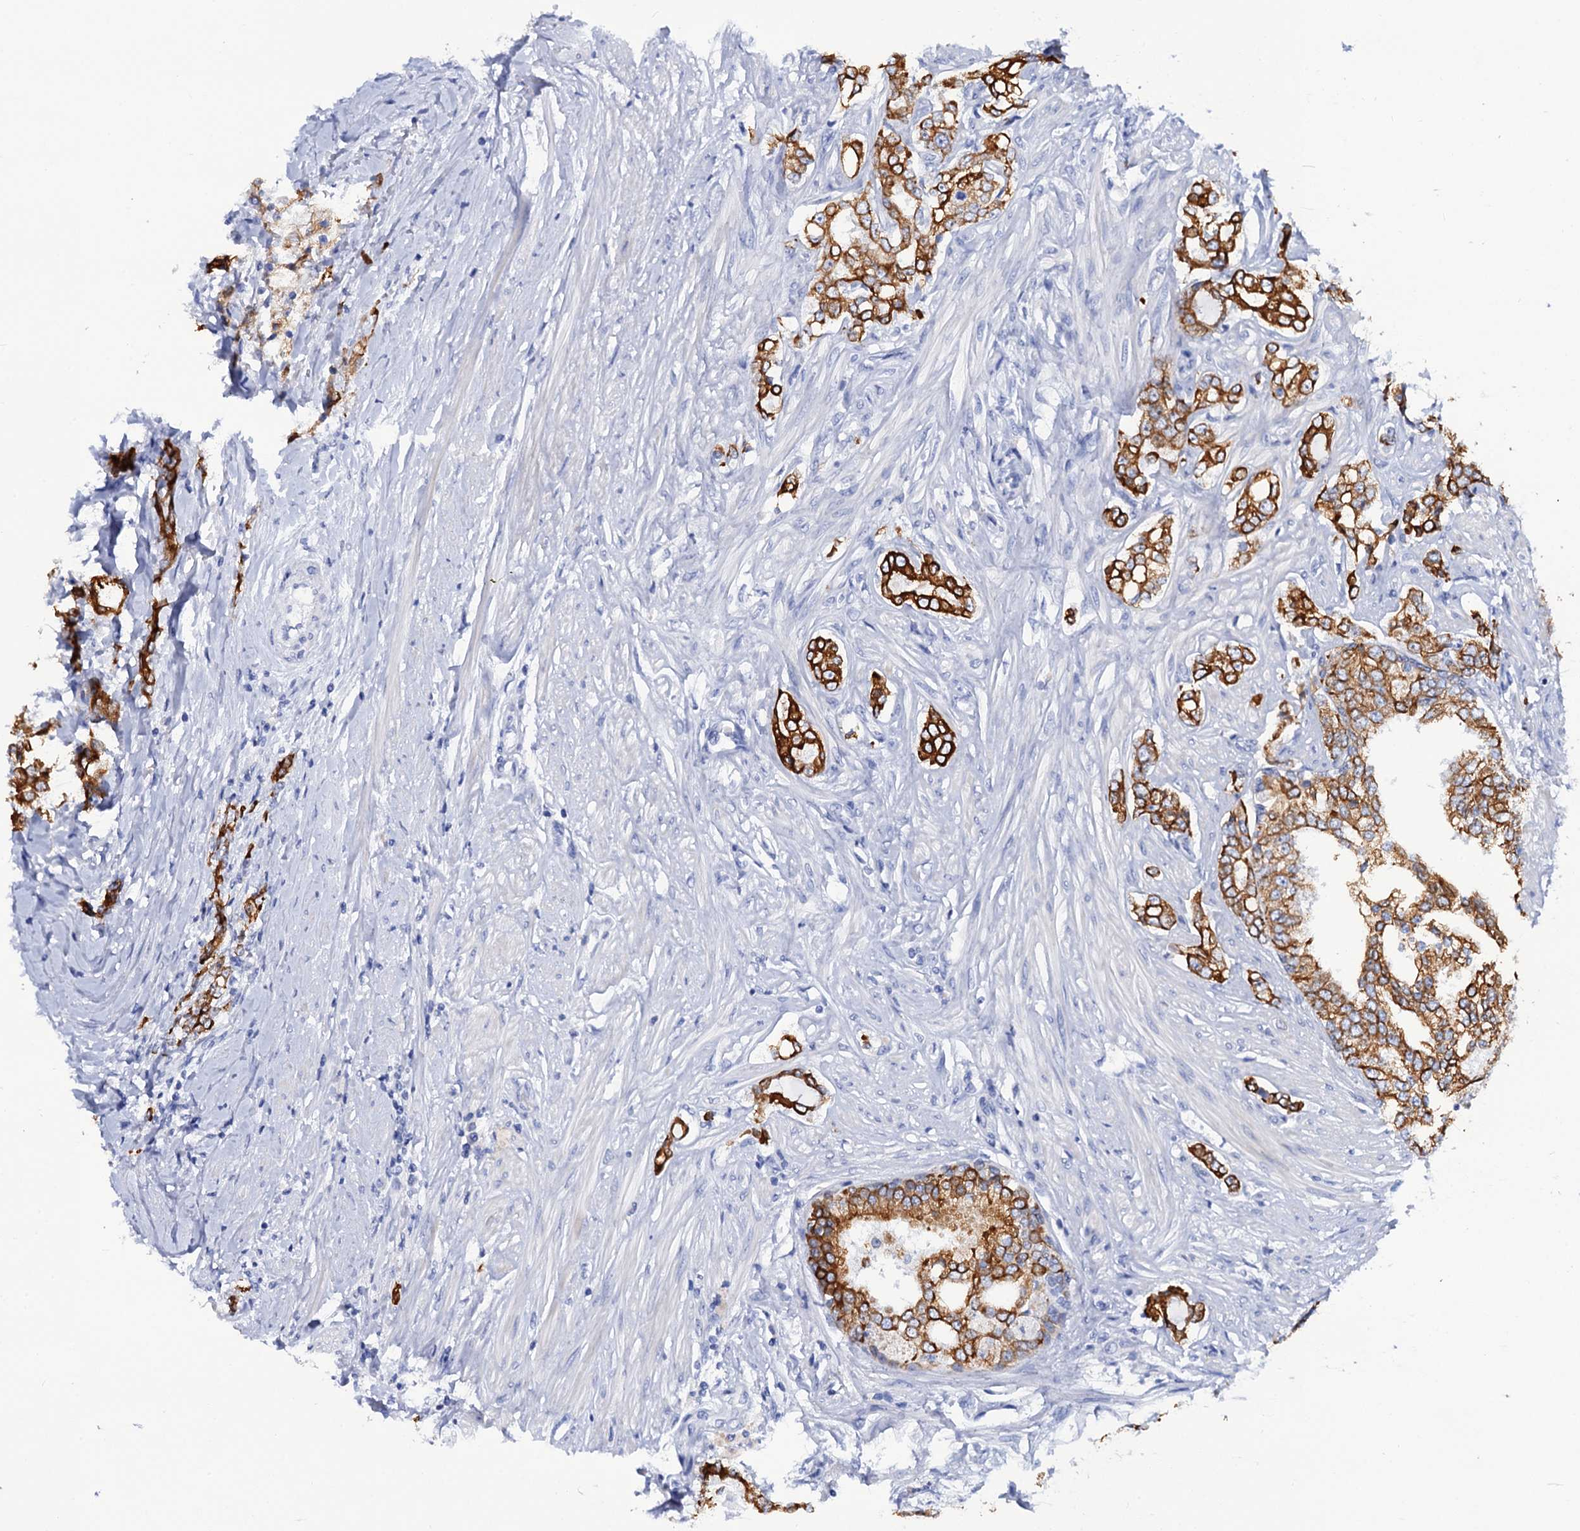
{"staining": {"intensity": "strong", "quantity": ">75%", "location": "cytoplasmic/membranous"}, "tissue": "prostate cancer", "cell_type": "Tumor cells", "image_type": "cancer", "snomed": [{"axis": "morphology", "description": "Adenocarcinoma, High grade"}, {"axis": "topography", "description": "Prostate"}], "caption": "Prostate cancer tissue shows strong cytoplasmic/membranous expression in about >75% of tumor cells", "gene": "RAB3IP", "patient": {"sex": "male", "age": 64}}